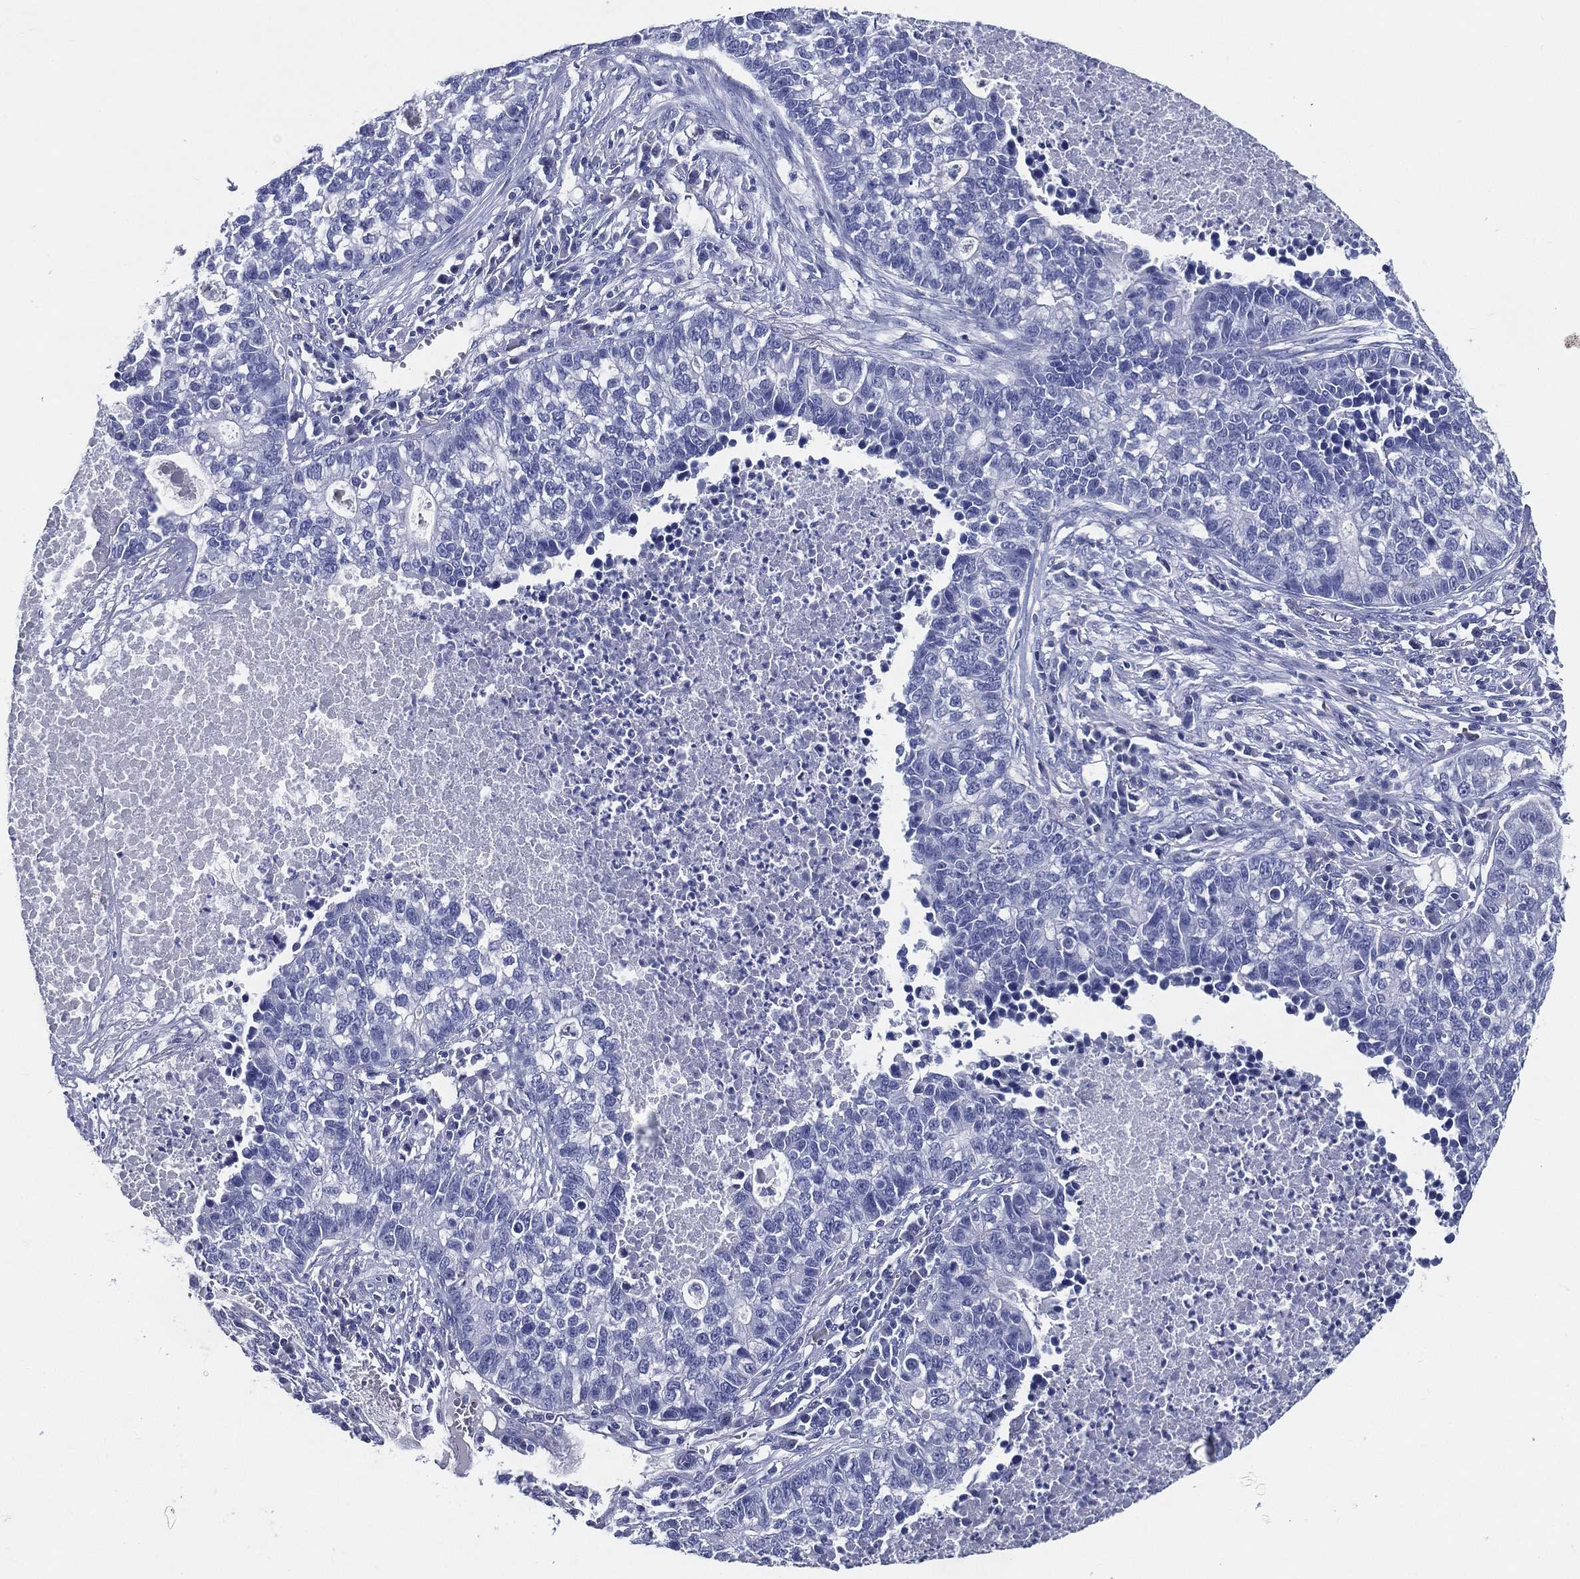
{"staining": {"intensity": "negative", "quantity": "none", "location": "none"}, "tissue": "lung cancer", "cell_type": "Tumor cells", "image_type": "cancer", "snomed": [{"axis": "morphology", "description": "Adenocarcinoma, NOS"}, {"axis": "topography", "description": "Lung"}], "caption": "Immunohistochemistry (IHC) histopathology image of neoplastic tissue: adenocarcinoma (lung) stained with DAB (3,3'-diaminobenzidine) demonstrates no significant protein positivity in tumor cells.", "gene": "ACE2", "patient": {"sex": "male", "age": 57}}